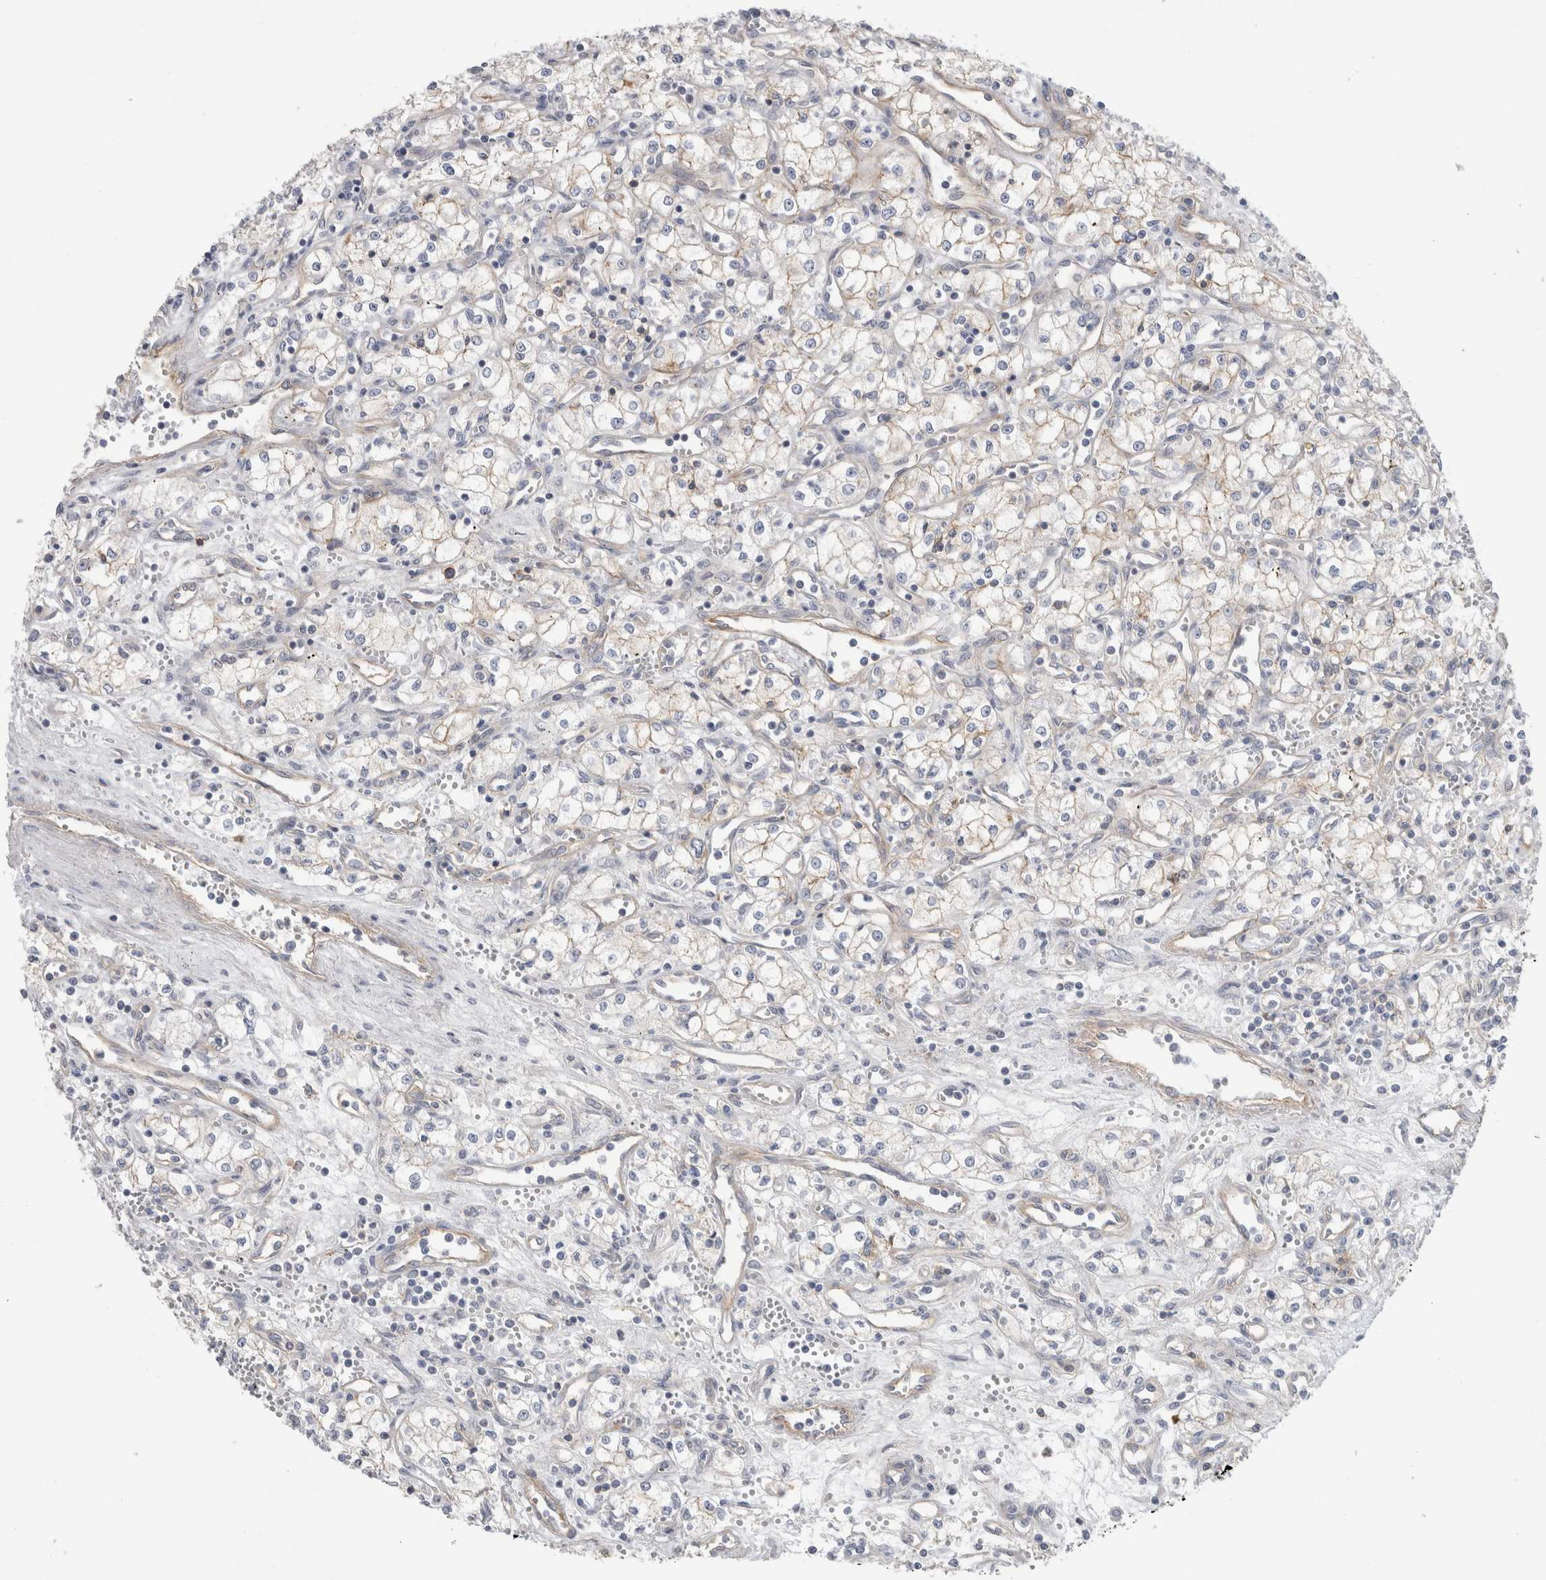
{"staining": {"intensity": "weak", "quantity": "<25%", "location": "cytoplasmic/membranous"}, "tissue": "renal cancer", "cell_type": "Tumor cells", "image_type": "cancer", "snomed": [{"axis": "morphology", "description": "Adenocarcinoma, NOS"}, {"axis": "topography", "description": "Kidney"}], "caption": "Tumor cells are negative for protein expression in human renal cancer.", "gene": "VANGL1", "patient": {"sex": "male", "age": 59}}